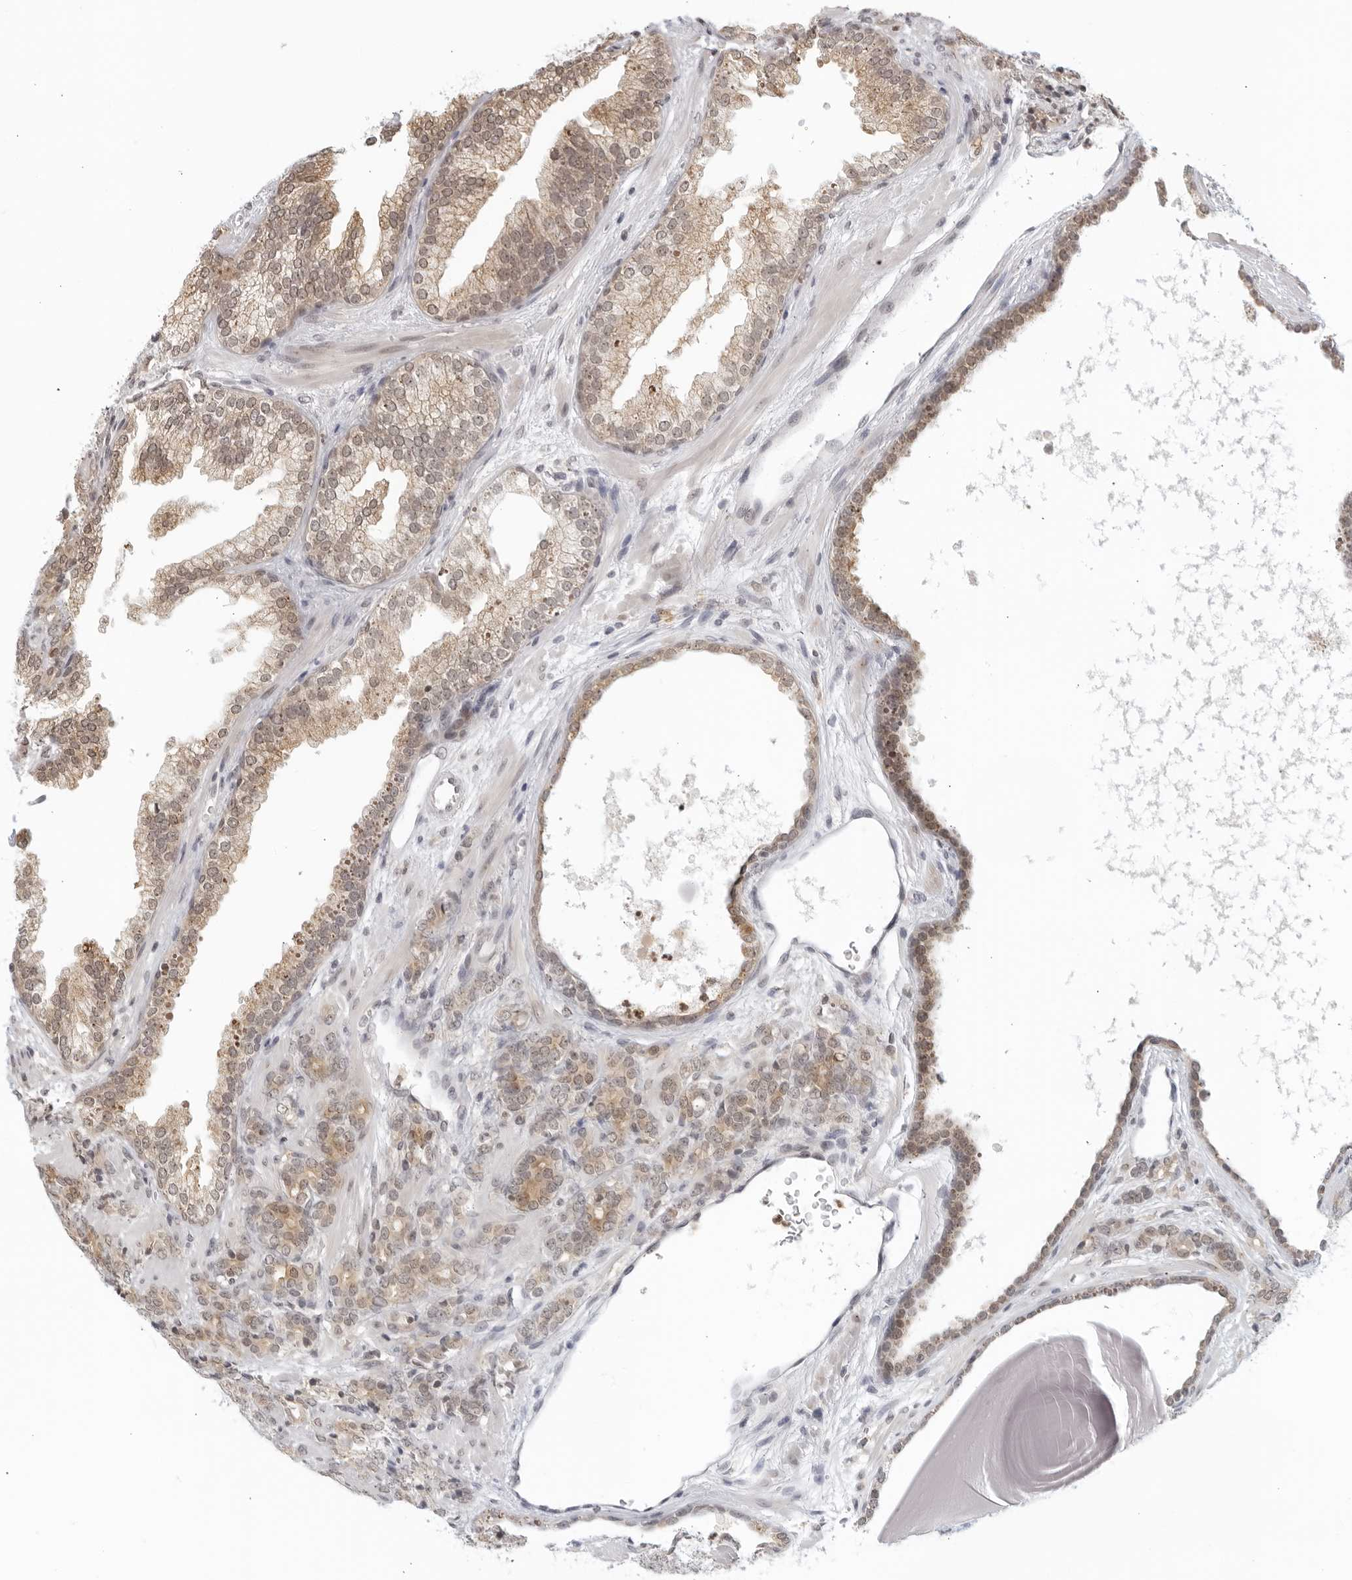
{"staining": {"intensity": "weak", "quantity": "25%-75%", "location": "cytoplasmic/membranous"}, "tissue": "prostate cancer", "cell_type": "Tumor cells", "image_type": "cancer", "snomed": [{"axis": "morphology", "description": "Adenocarcinoma, High grade"}, {"axis": "topography", "description": "Prostate"}], "caption": "The immunohistochemical stain shows weak cytoplasmic/membranous expression in tumor cells of prostate cancer (adenocarcinoma (high-grade)) tissue.", "gene": "RAB11FIP3", "patient": {"sex": "male", "age": 62}}